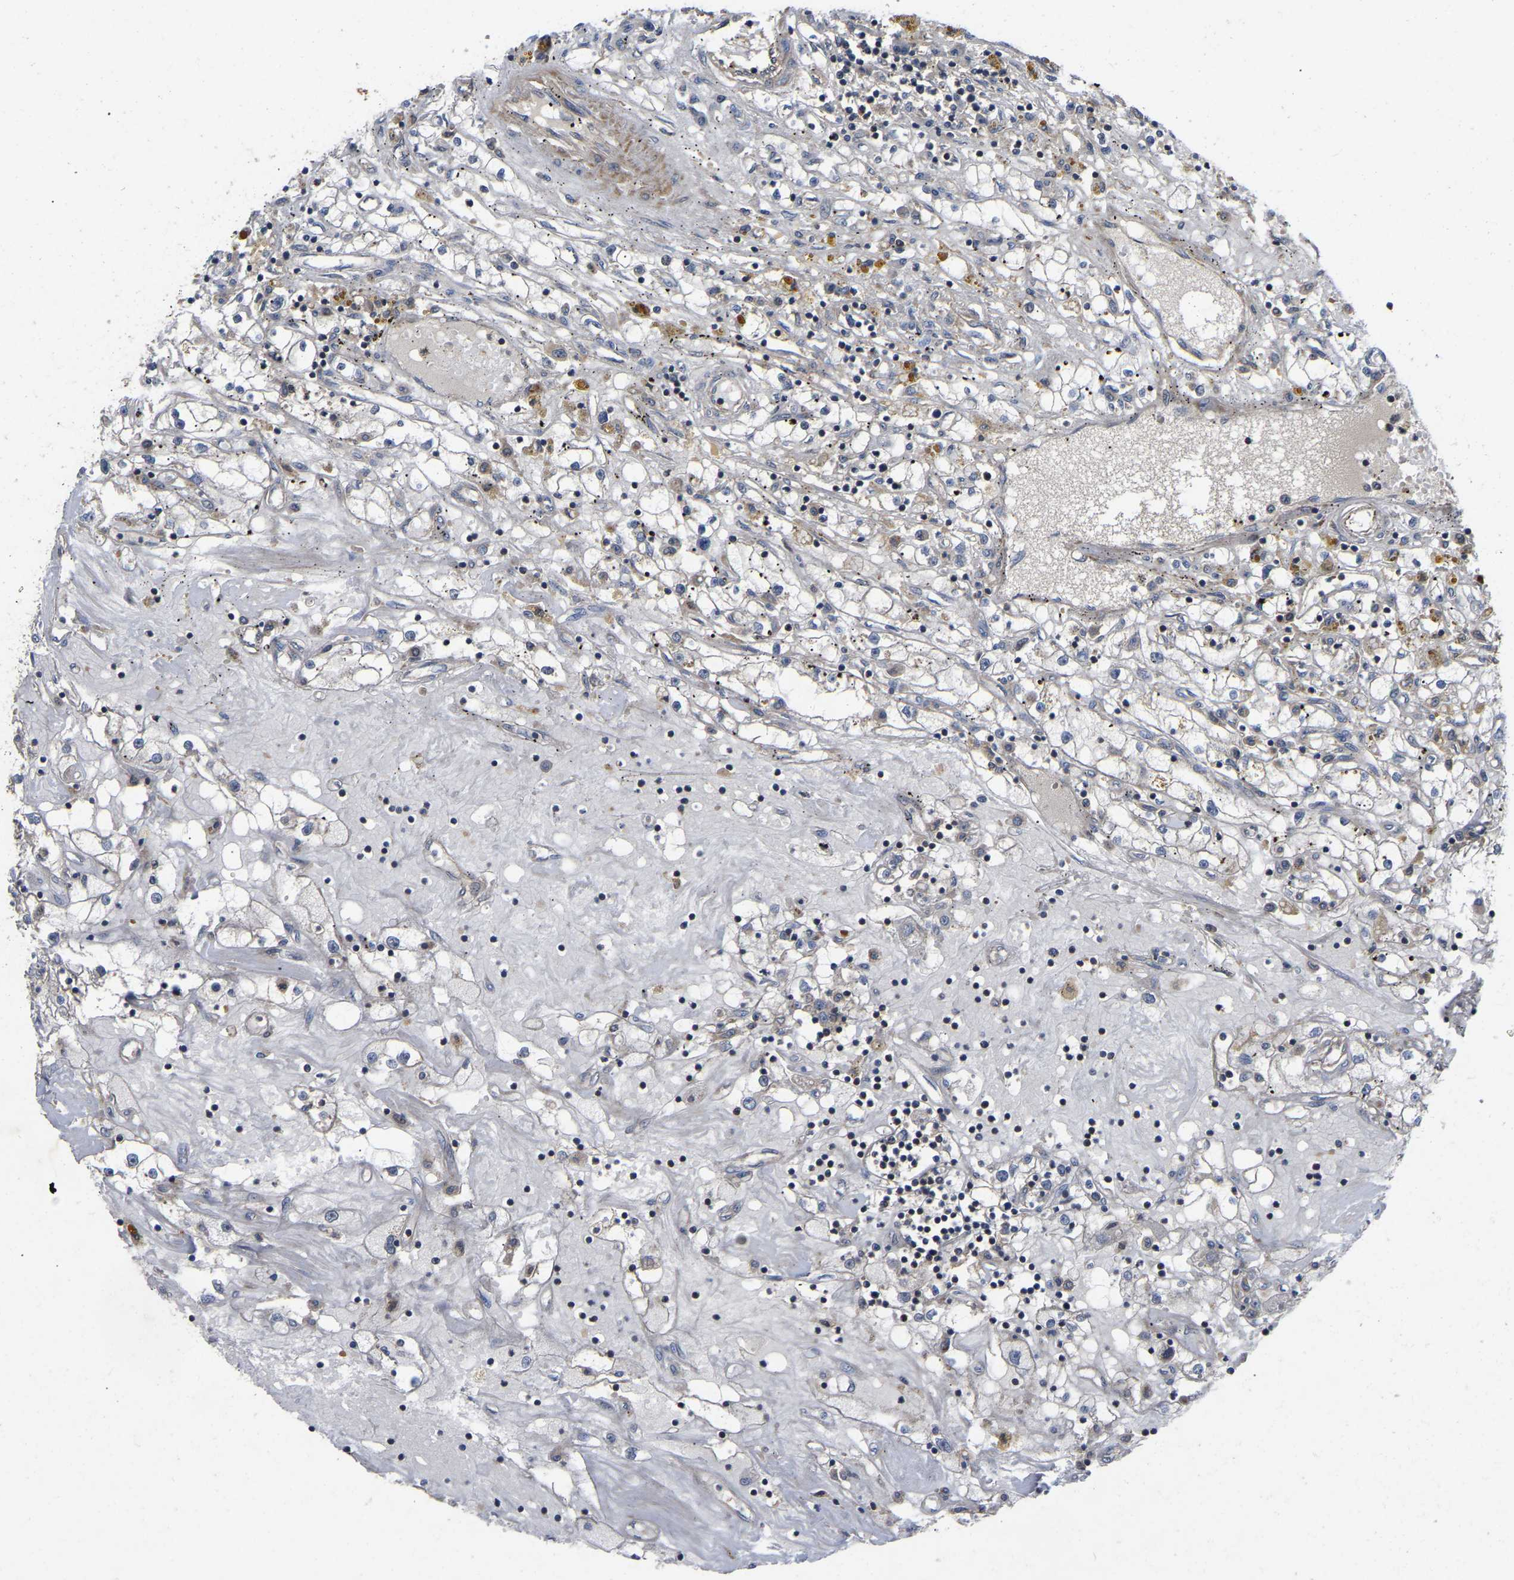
{"staining": {"intensity": "negative", "quantity": "none", "location": "none"}, "tissue": "renal cancer", "cell_type": "Tumor cells", "image_type": "cancer", "snomed": [{"axis": "morphology", "description": "Adenocarcinoma, NOS"}, {"axis": "topography", "description": "Kidney"}], "caption": "Photomicrograph shows no significant protein positivity in tumor cells of renal adenocarcinoma. The staining is performed using DAB (3,3'-diaminobenzidine) brown chromogen with nuclei counter-stained in using hematoxylin.", "gene": "PRDM14", "patient": {"sex": "male", "age": 56}}